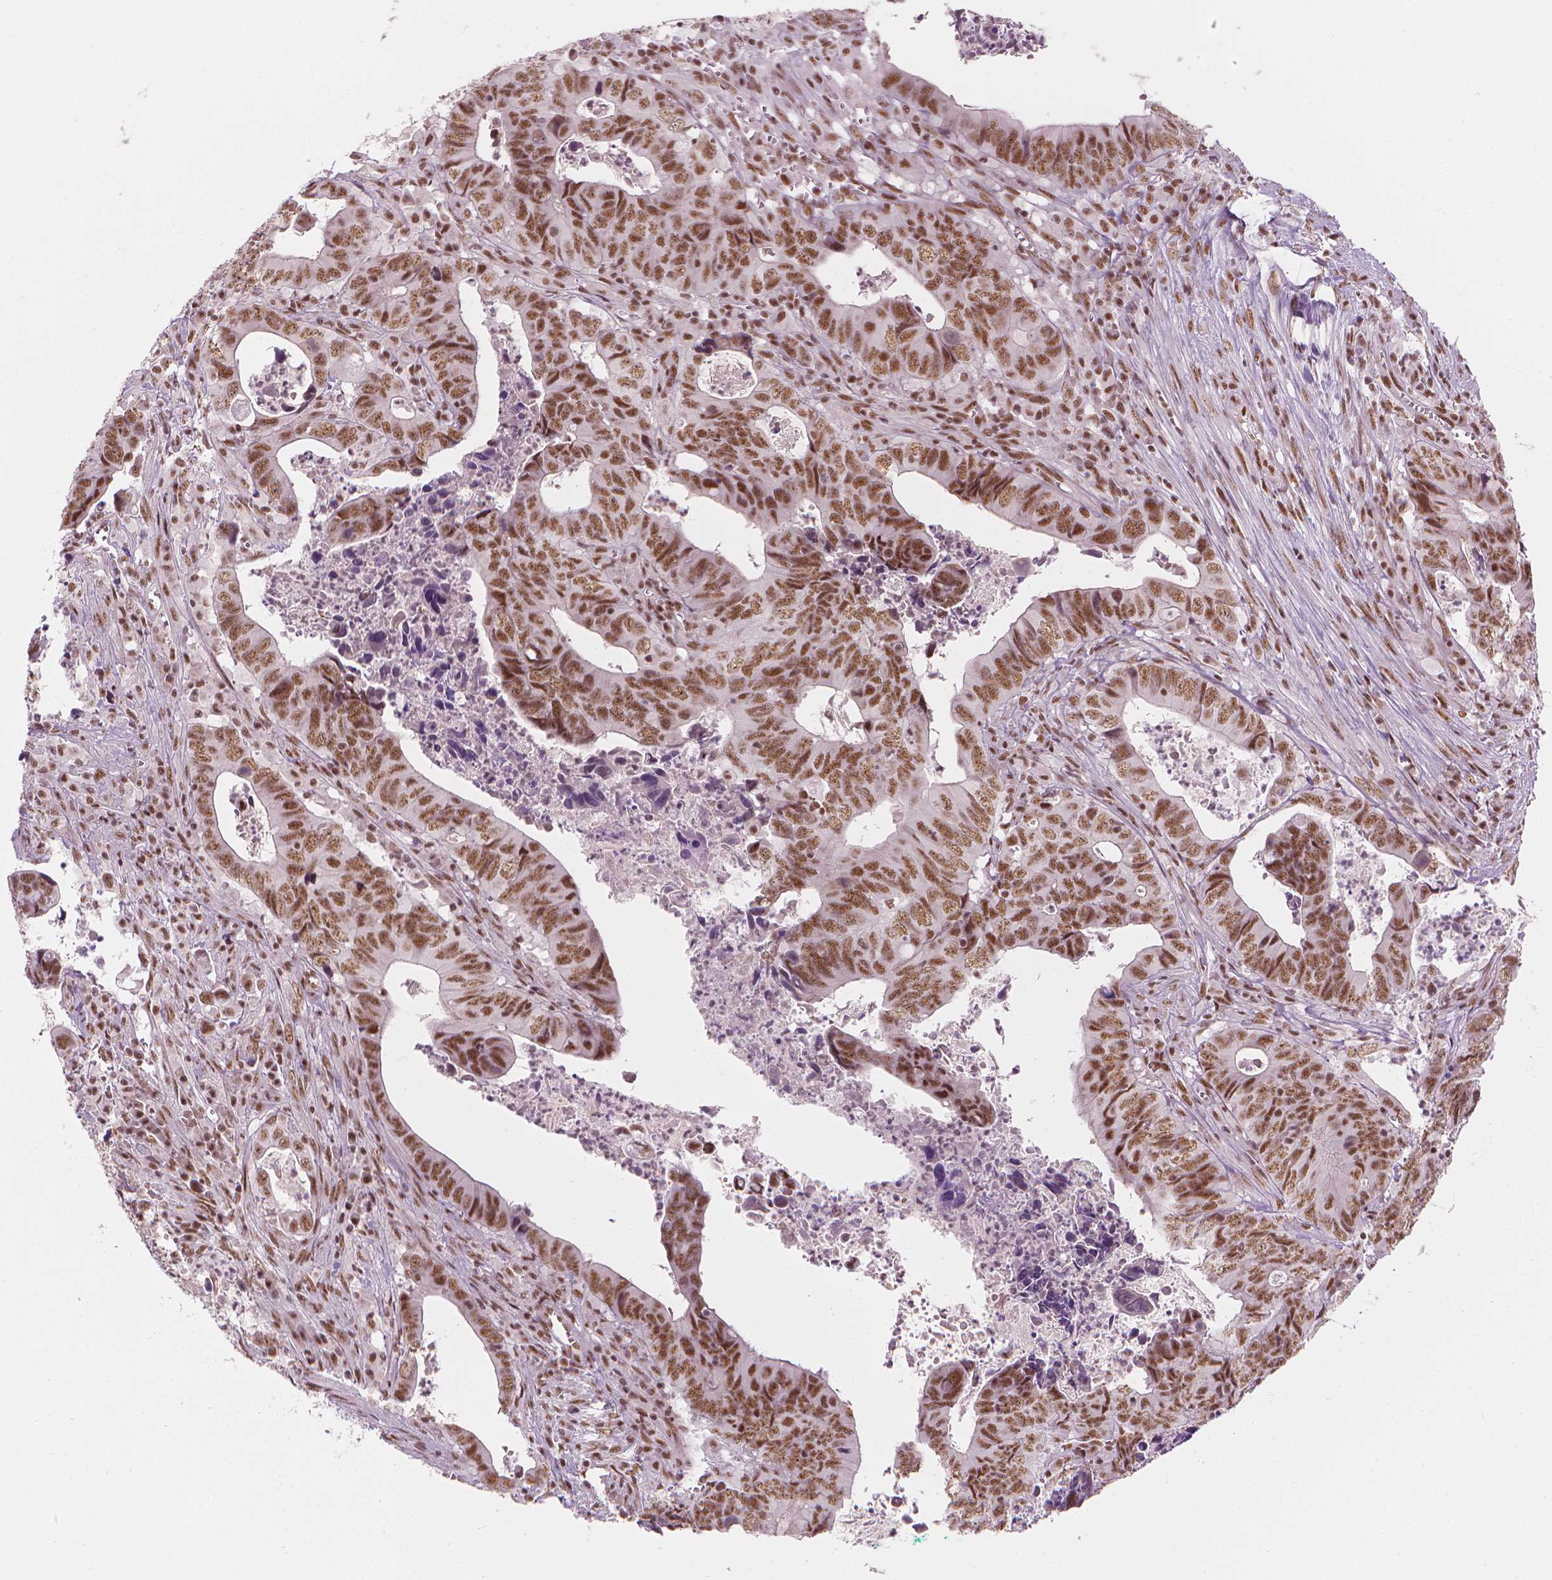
{"staining": {"intensity": "moderate", "quantity": ">75%", "location": "nuclear"}, "tissue": "colorectal cancer", "cell_type": "Tumor cells", "image_type": "cancer", "snomed": [{"axis": "morphology", "description": "Adenocarcinoma, NOS"}, {"axis": "topography", "description": "Colon"}], "caption": "Immunohistochemical staining of colorectal cancer demonstrates moderate nuclear protein staining in about >75% of tumor cells.", "gene": "ELF2", "patient": {"sex": "female", "age": 82}}